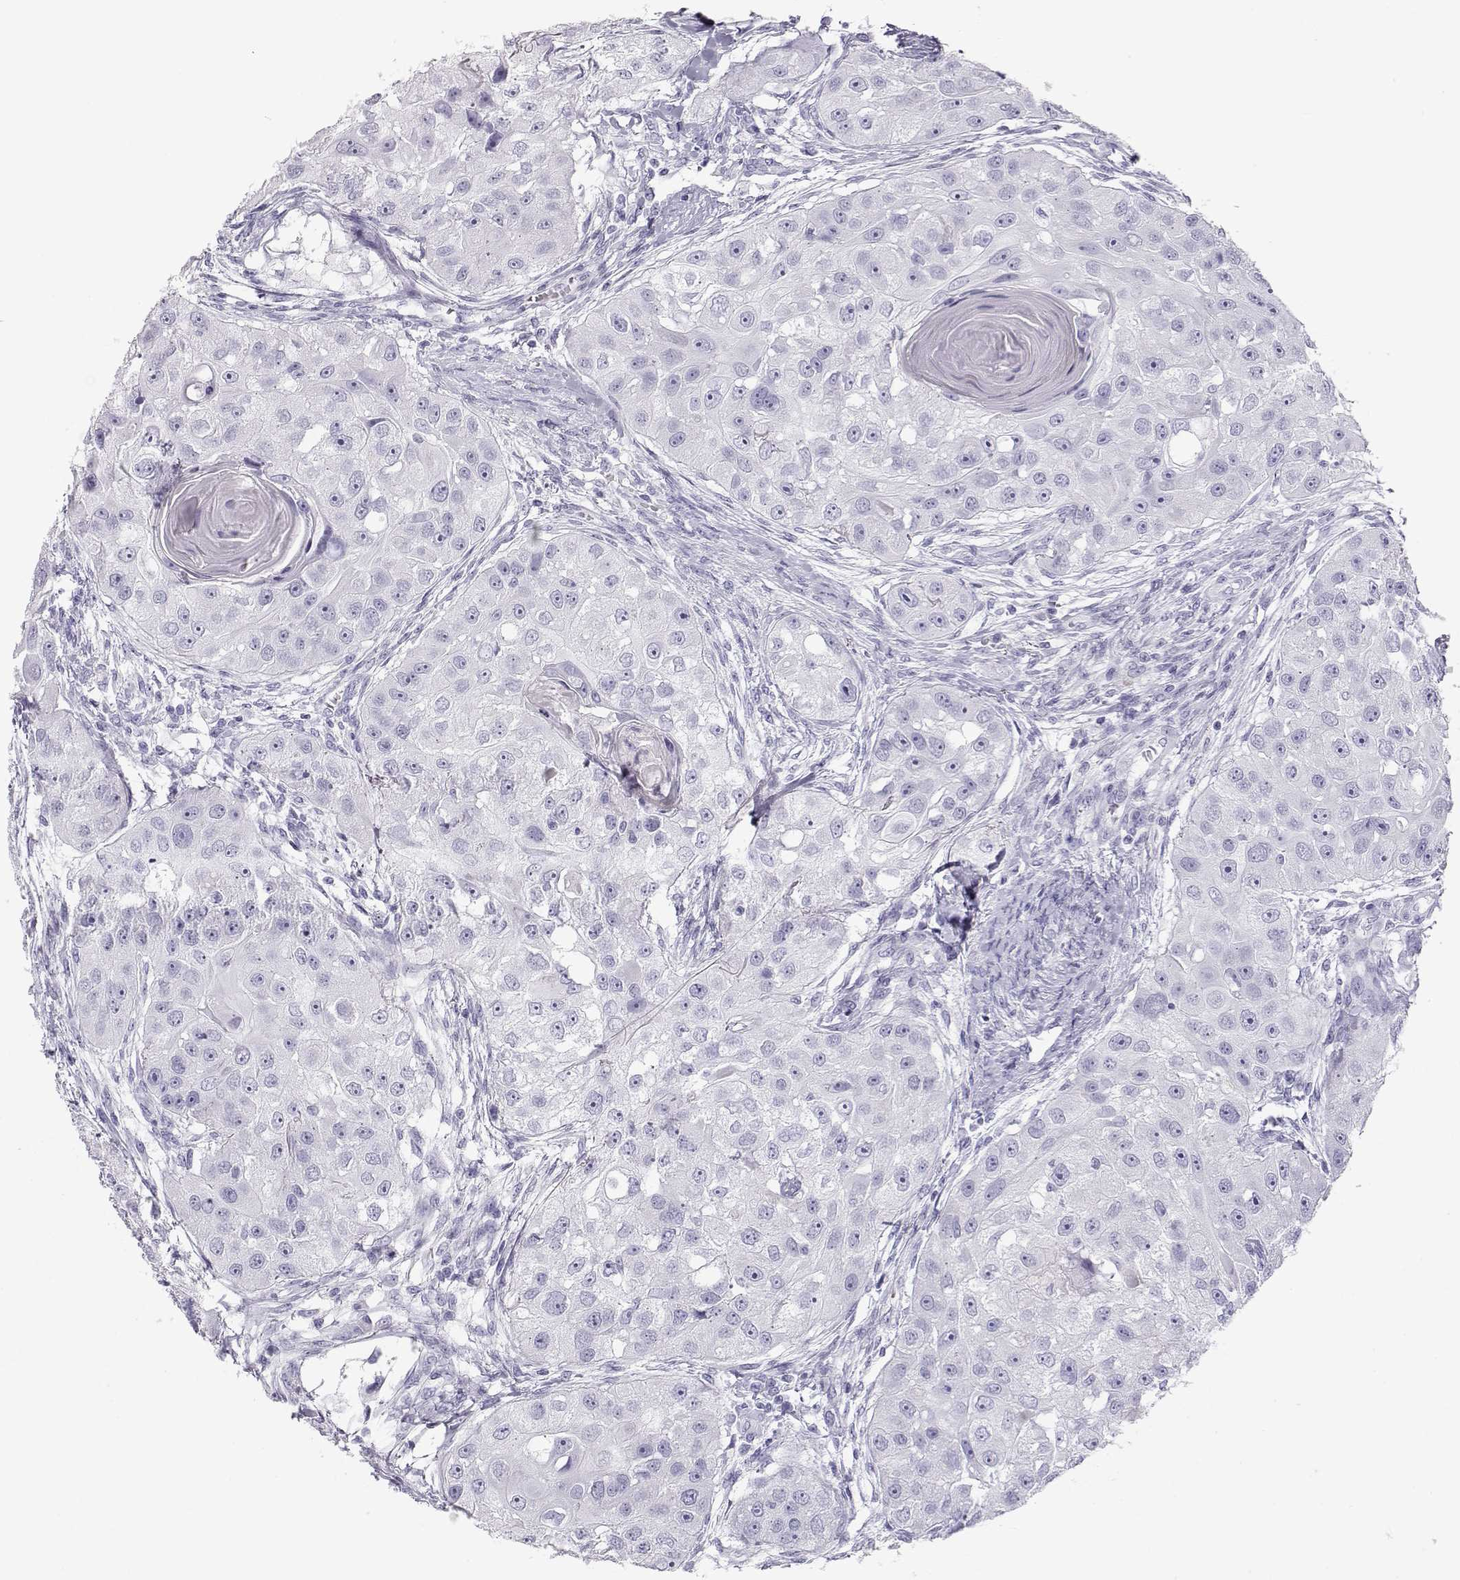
{"staining": {"intensity": "negative", "quantity": "none", "location": "none"}, "tissue": "head and neck cancer", "cell_type": "Tumor cells", "image_type": "cancer", "snomed": [{"axis": "morphology", "description": "Squamous cell carcinoma, NOS"}, {"axis": "topography", "description": "Head-Neck"}], "caption": "Image shows no significant protein expression in tumor cells of head and neck cancer (squamous cell carcinoma).", "gene": "TKTL1", "patient": {"sex": "male", "age": 51}}